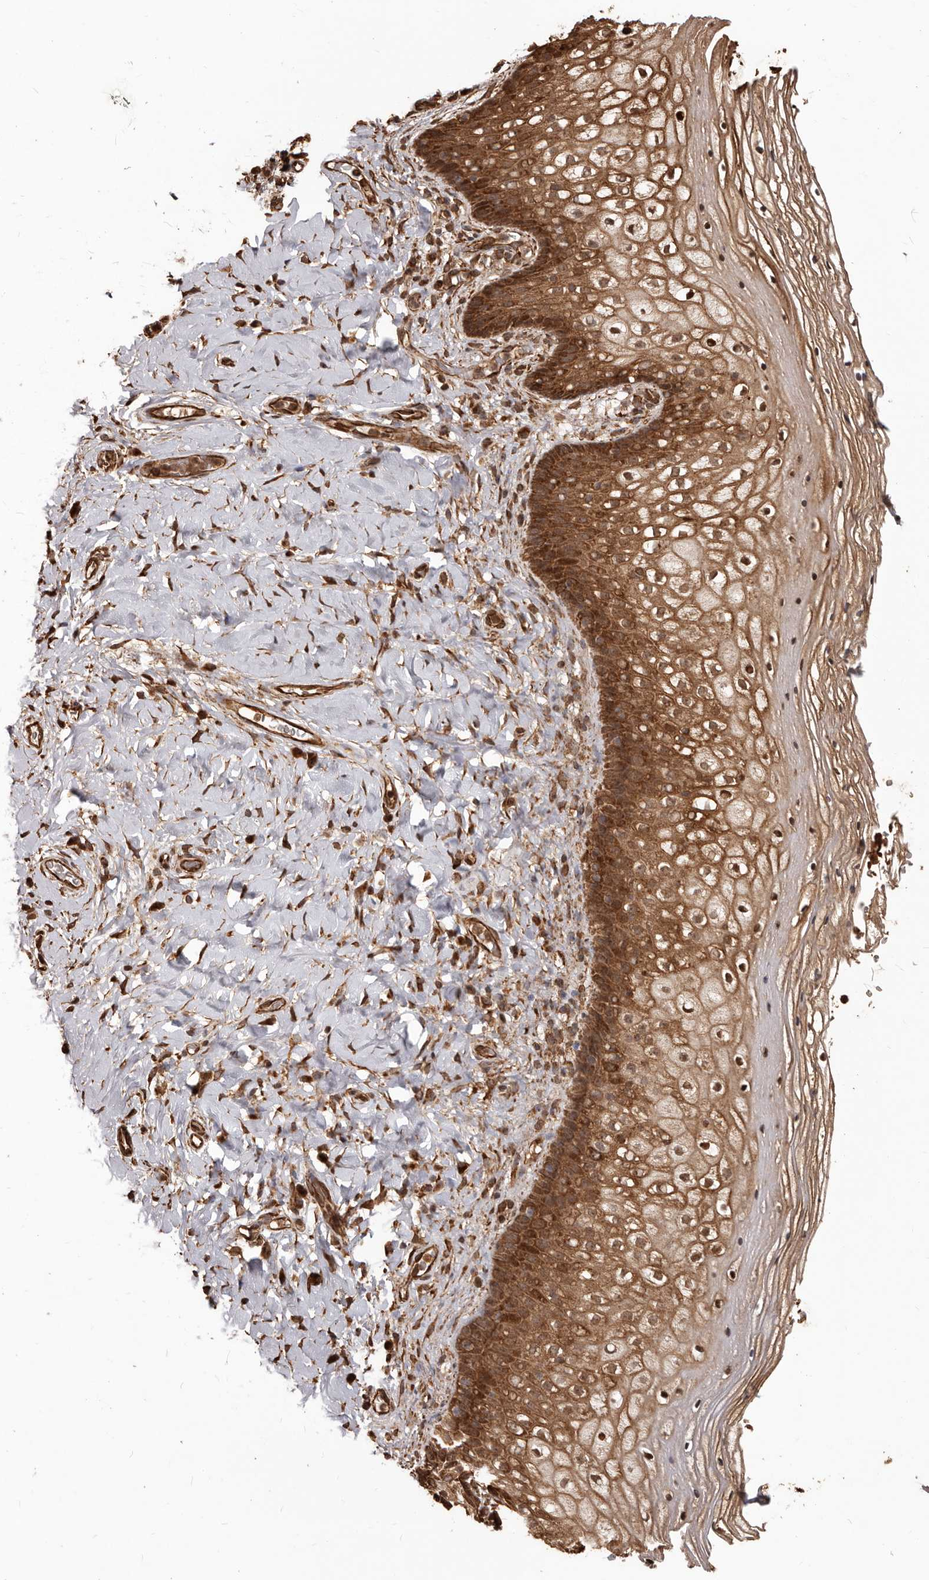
{"staining": {"intensity": "strong", "quantity": "25%-75%", "location": "cytoplasmic/membranous,nuclear"}, "tissue": "vagina", "cell_type": "Squamous epithelial cells", "image_type": "normal", "snomed": [{"axis": "morphology", "description": "Normal tissue, NOS"}, {"axis": "topography", "description": "Vagina"}], "caption": "Immunohistochemical staining of benign human vagina displays strong cytoplasmic/membranous,nuclear protein expression in about 25%-75% of squamous epithelial cells. (brown staining indicates protein expression, while blue staining denotes nuclei).", "gene": "MTO1", "patient": {"sex": "female", "age": 60}}